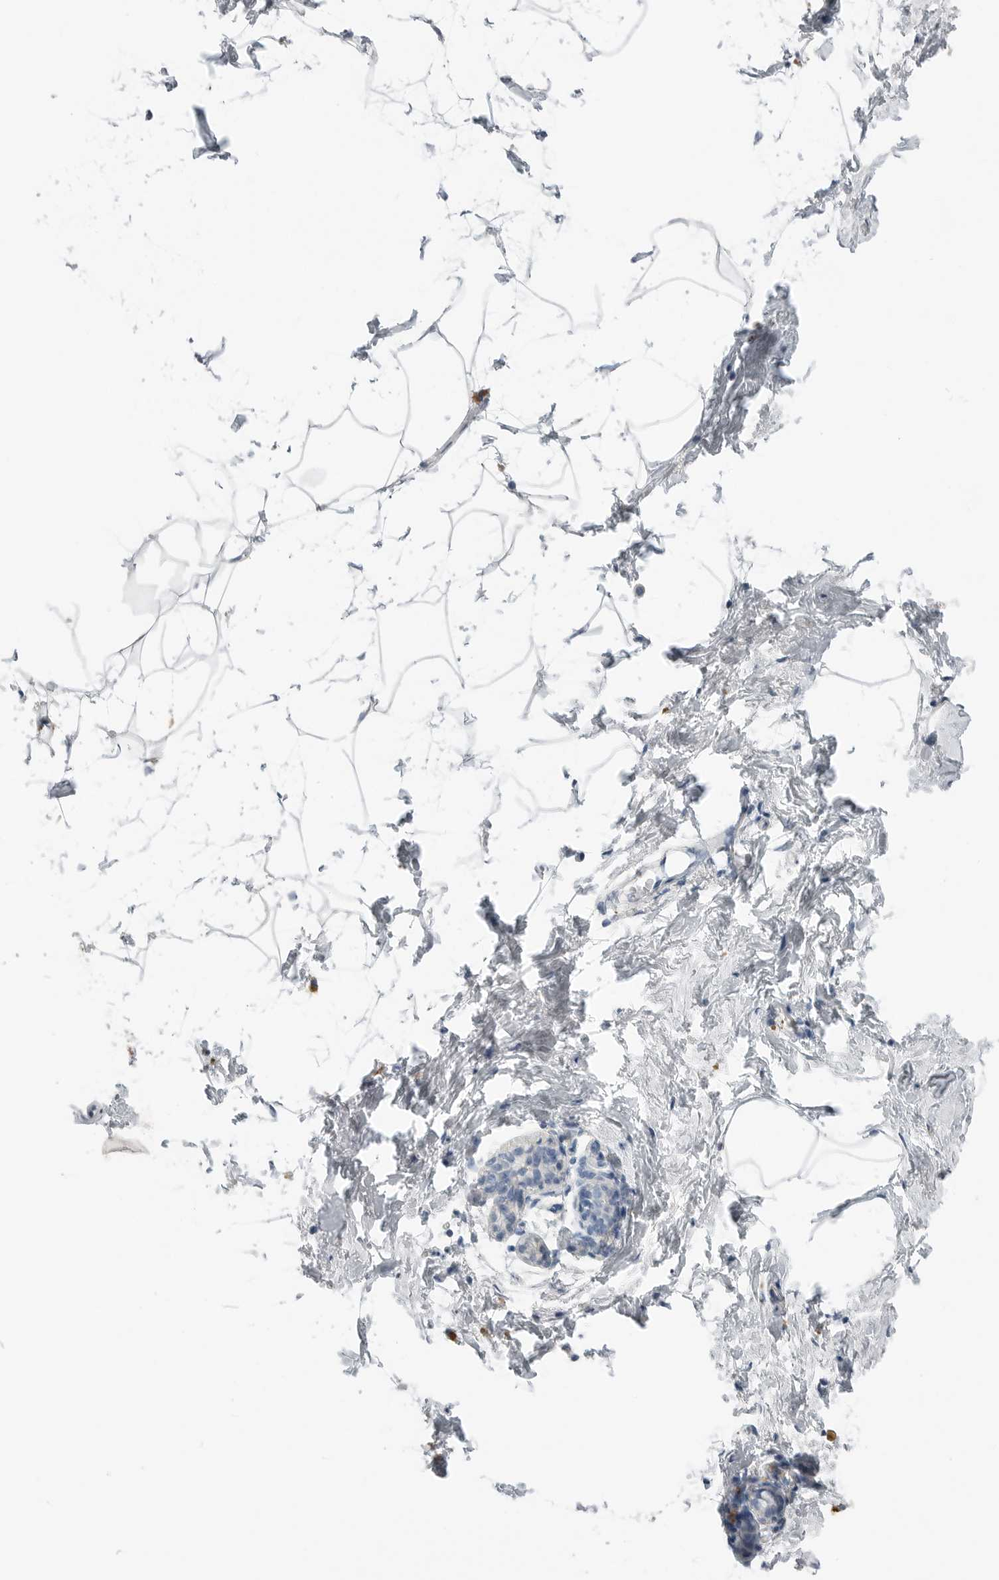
{"staining": {"intensity": "negative", "quantity": "none", "location": "none"}, "tissue": "breast", "cell_type": "Adipocytes", "image_type": "normal", "snomed": [{"axis": "morphology", "description": "Normal tissue, NOS"}, {"axis": "topography", "description": "Breast"}], "caption": "A micrograph of breast stained for a protein reveals no brown staining in adipocytes. Nuclei are stained in blue.", "gene": "SERPINB7", "patient": {"sex": "female", "age": 62}}